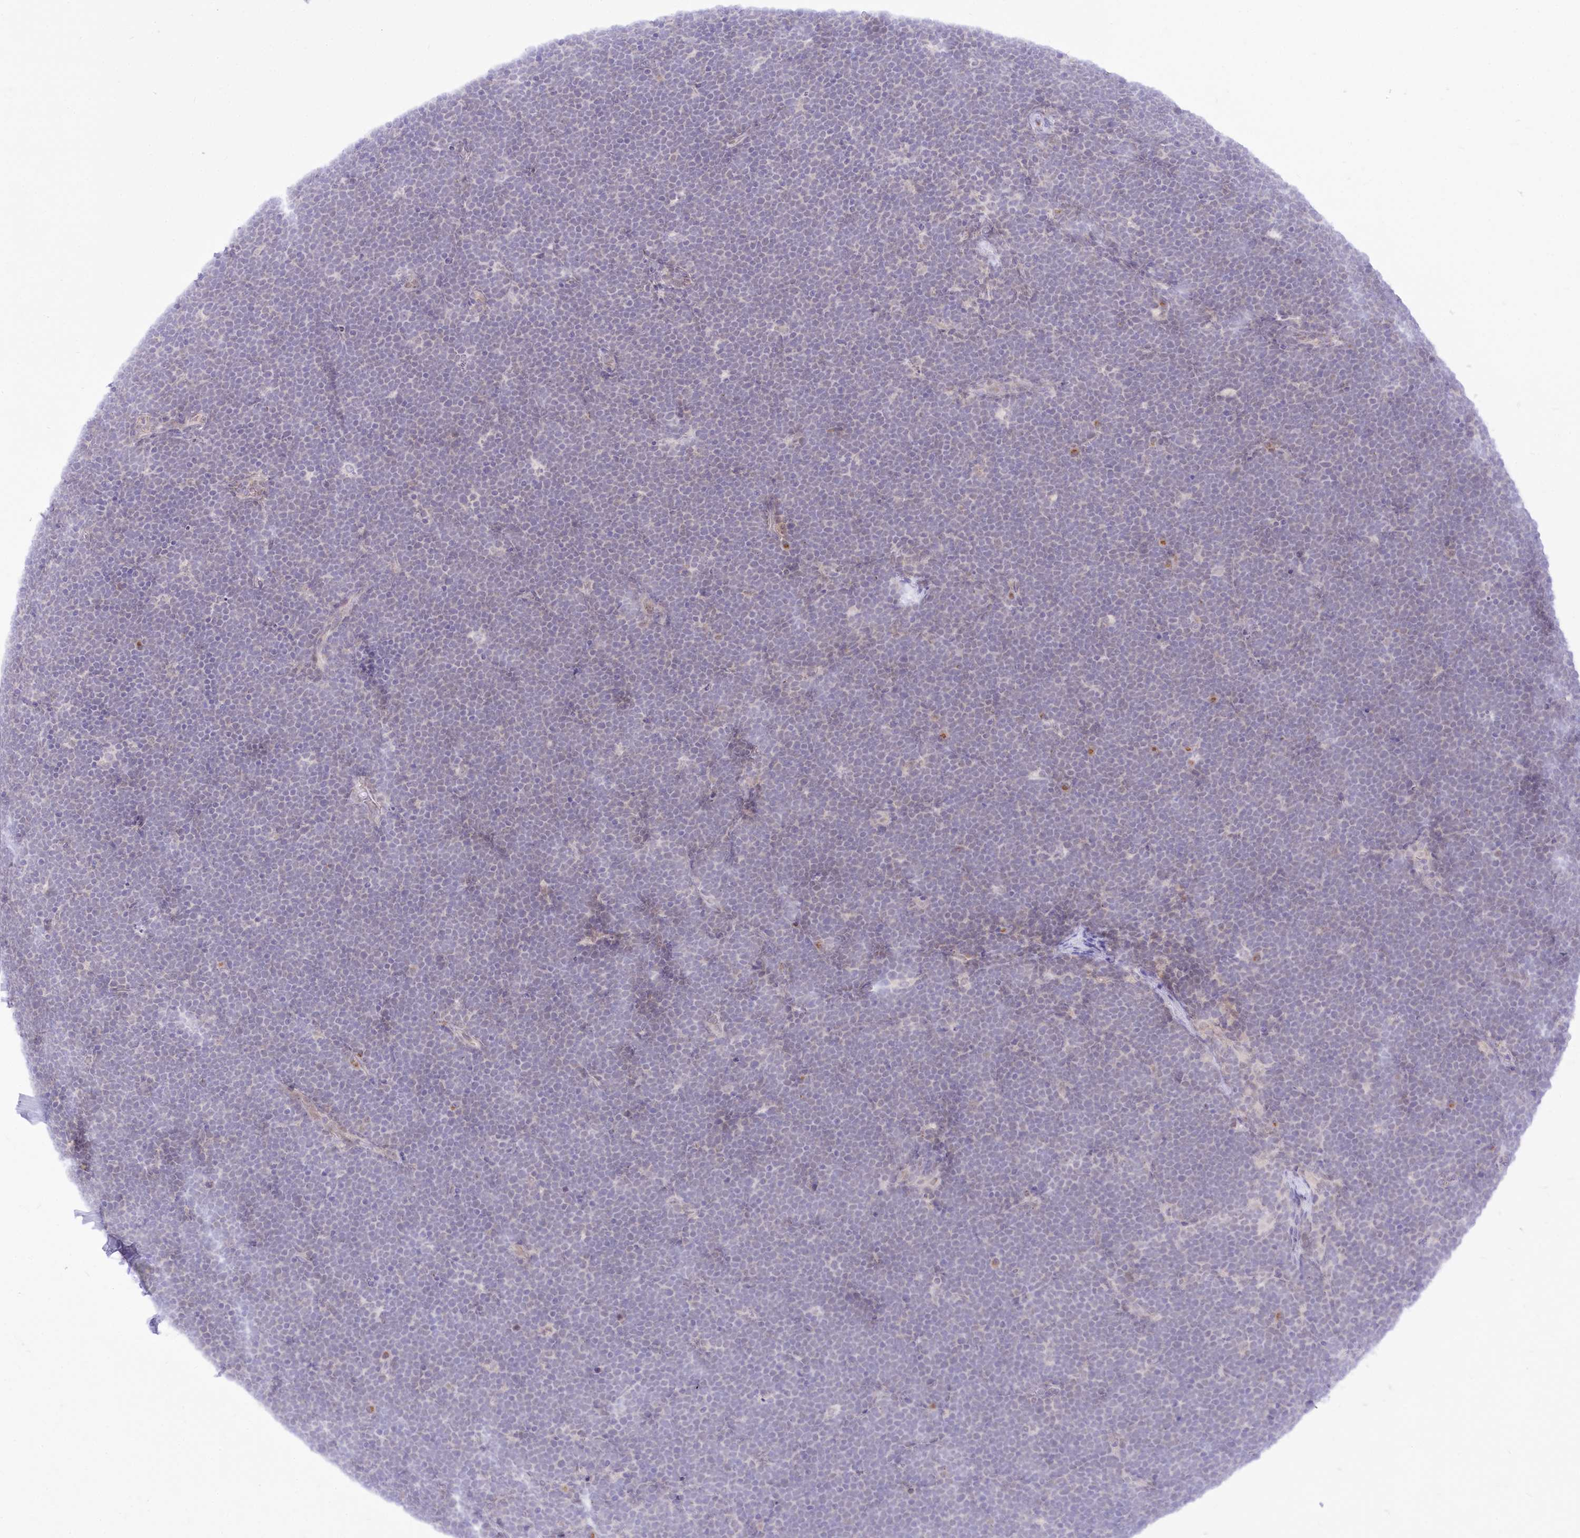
{"staining": {"intensity": "negative", "quantity": "none", "location": "none"}, "tissue": "lymphoma", "cell_type": "Tumor cells", "image_type": "cancer", "snomed": [{"axis": "morphology", "description": "Malignant lymphoma, non-Hodgkin's type, High grade"}, {"axis": "topography", "description": "Lymph node"}], "caption": "A high-resolution photomicrograph shows immunohistochemistry staining of high-grade malignant lymphoma, non-Hodgkin's type, which displays no significant positivity in tumor cells.", "gene": "BEND7", "patient": {"sex": "male", "age": 13}}